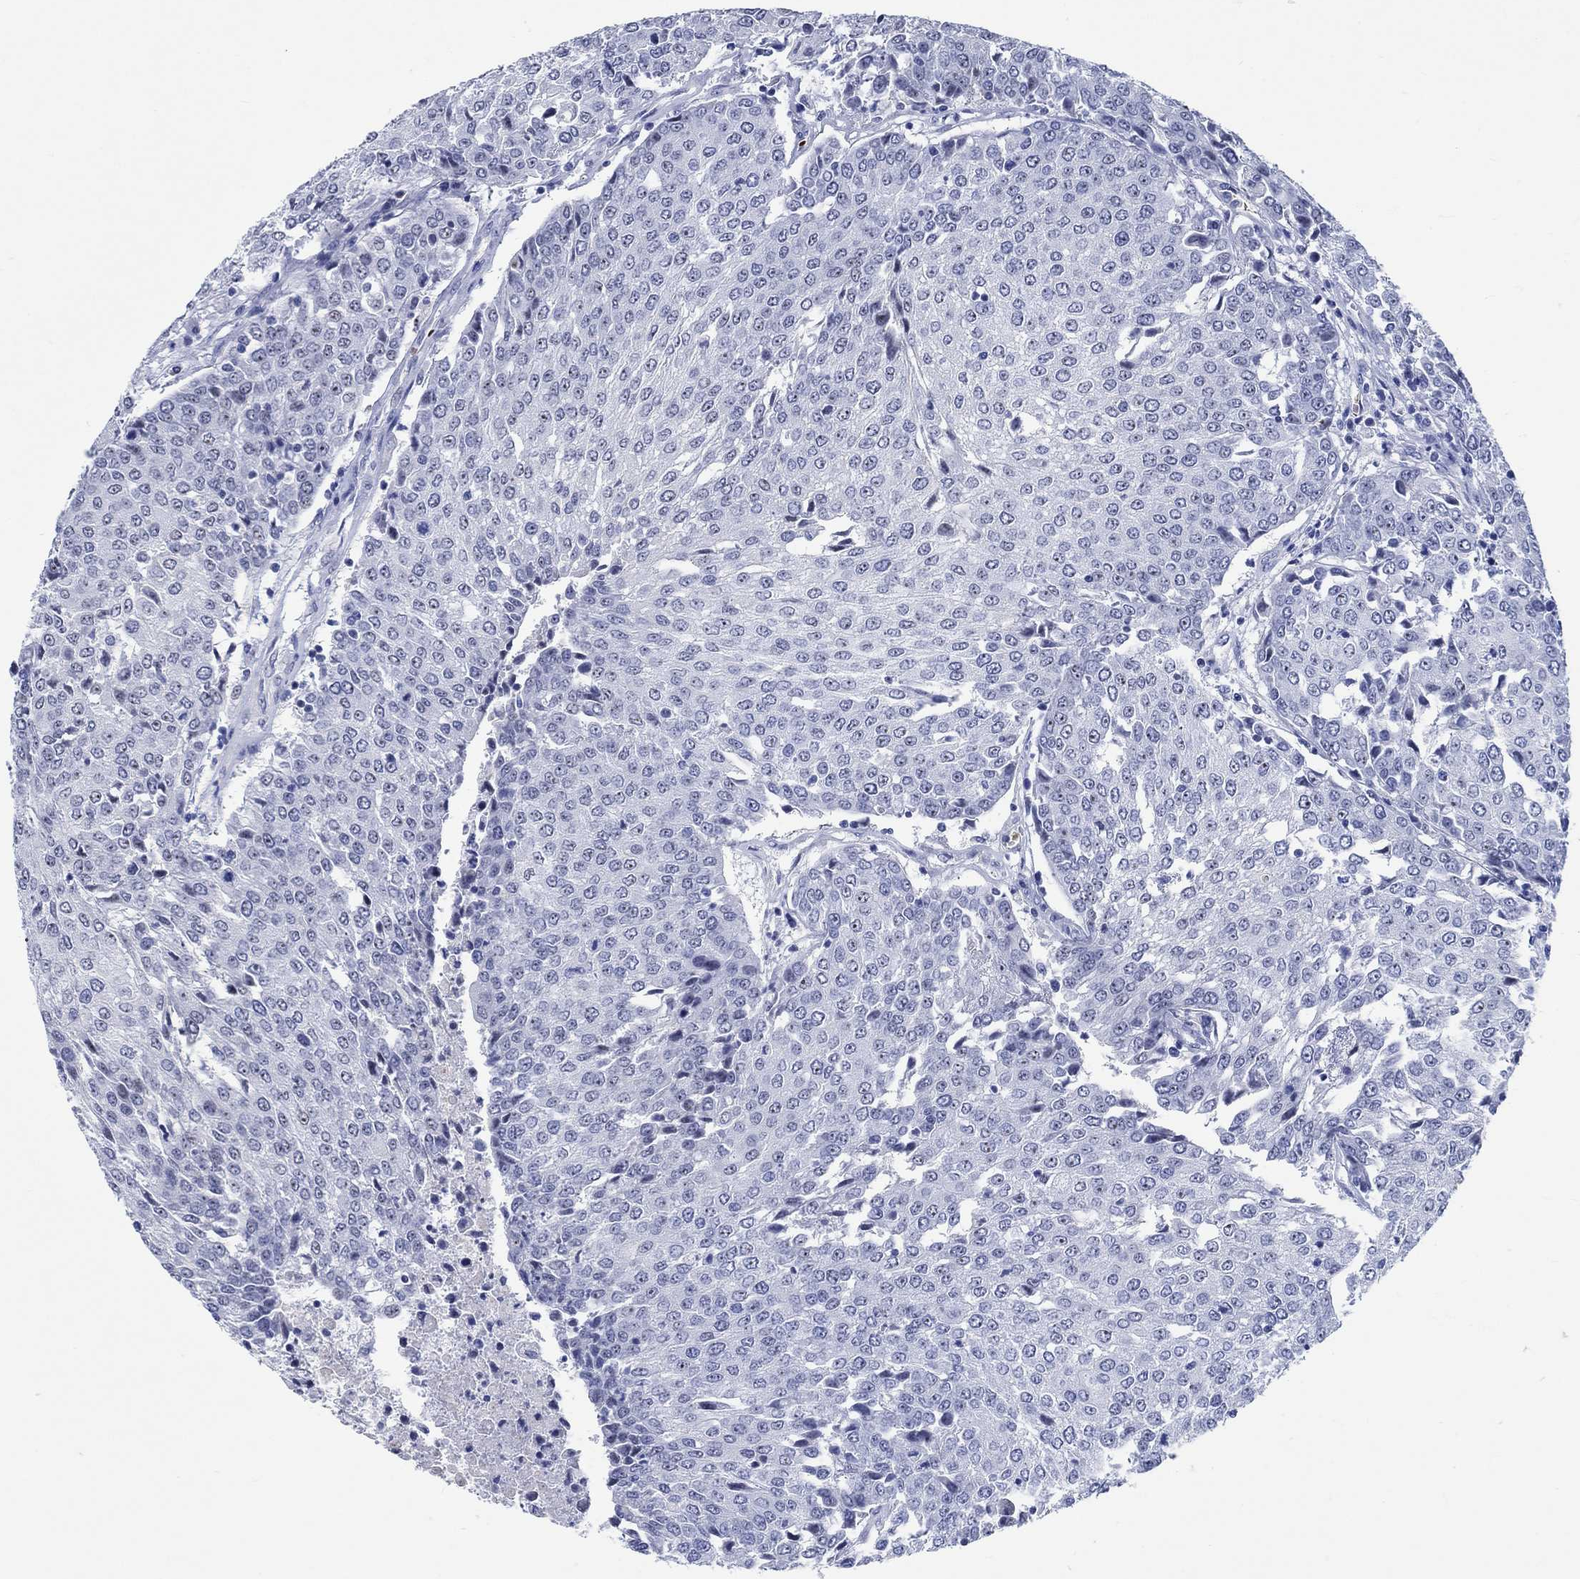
{"staining": {"intensity": "strong", "quantity": "<25%", "location": "nuclear"}, "tissue": "urothelial cancer", "cell_type": "Tumor cells", "image_type": "cancer", "snomed": [{"axis": "morphology", "description": "Urothelial carcinoma, High grade"}, {"axis": "topography", "description": "Urinary bladder"}], "caption": "The micrograph shows immunohistochemical staining of urothelial cancer. There is strong nuclear positivity is seen in approximately <25% of tumor cells. The staining was performed using DAB (3,3'-diaminobenzidine) to visualize the protein expression in brown, while the nuclei were stained in blue with hematoxylin (Magnification: 20x).", "gene": "ZNF446", "patient": {"sex": "female", "age": 85}}